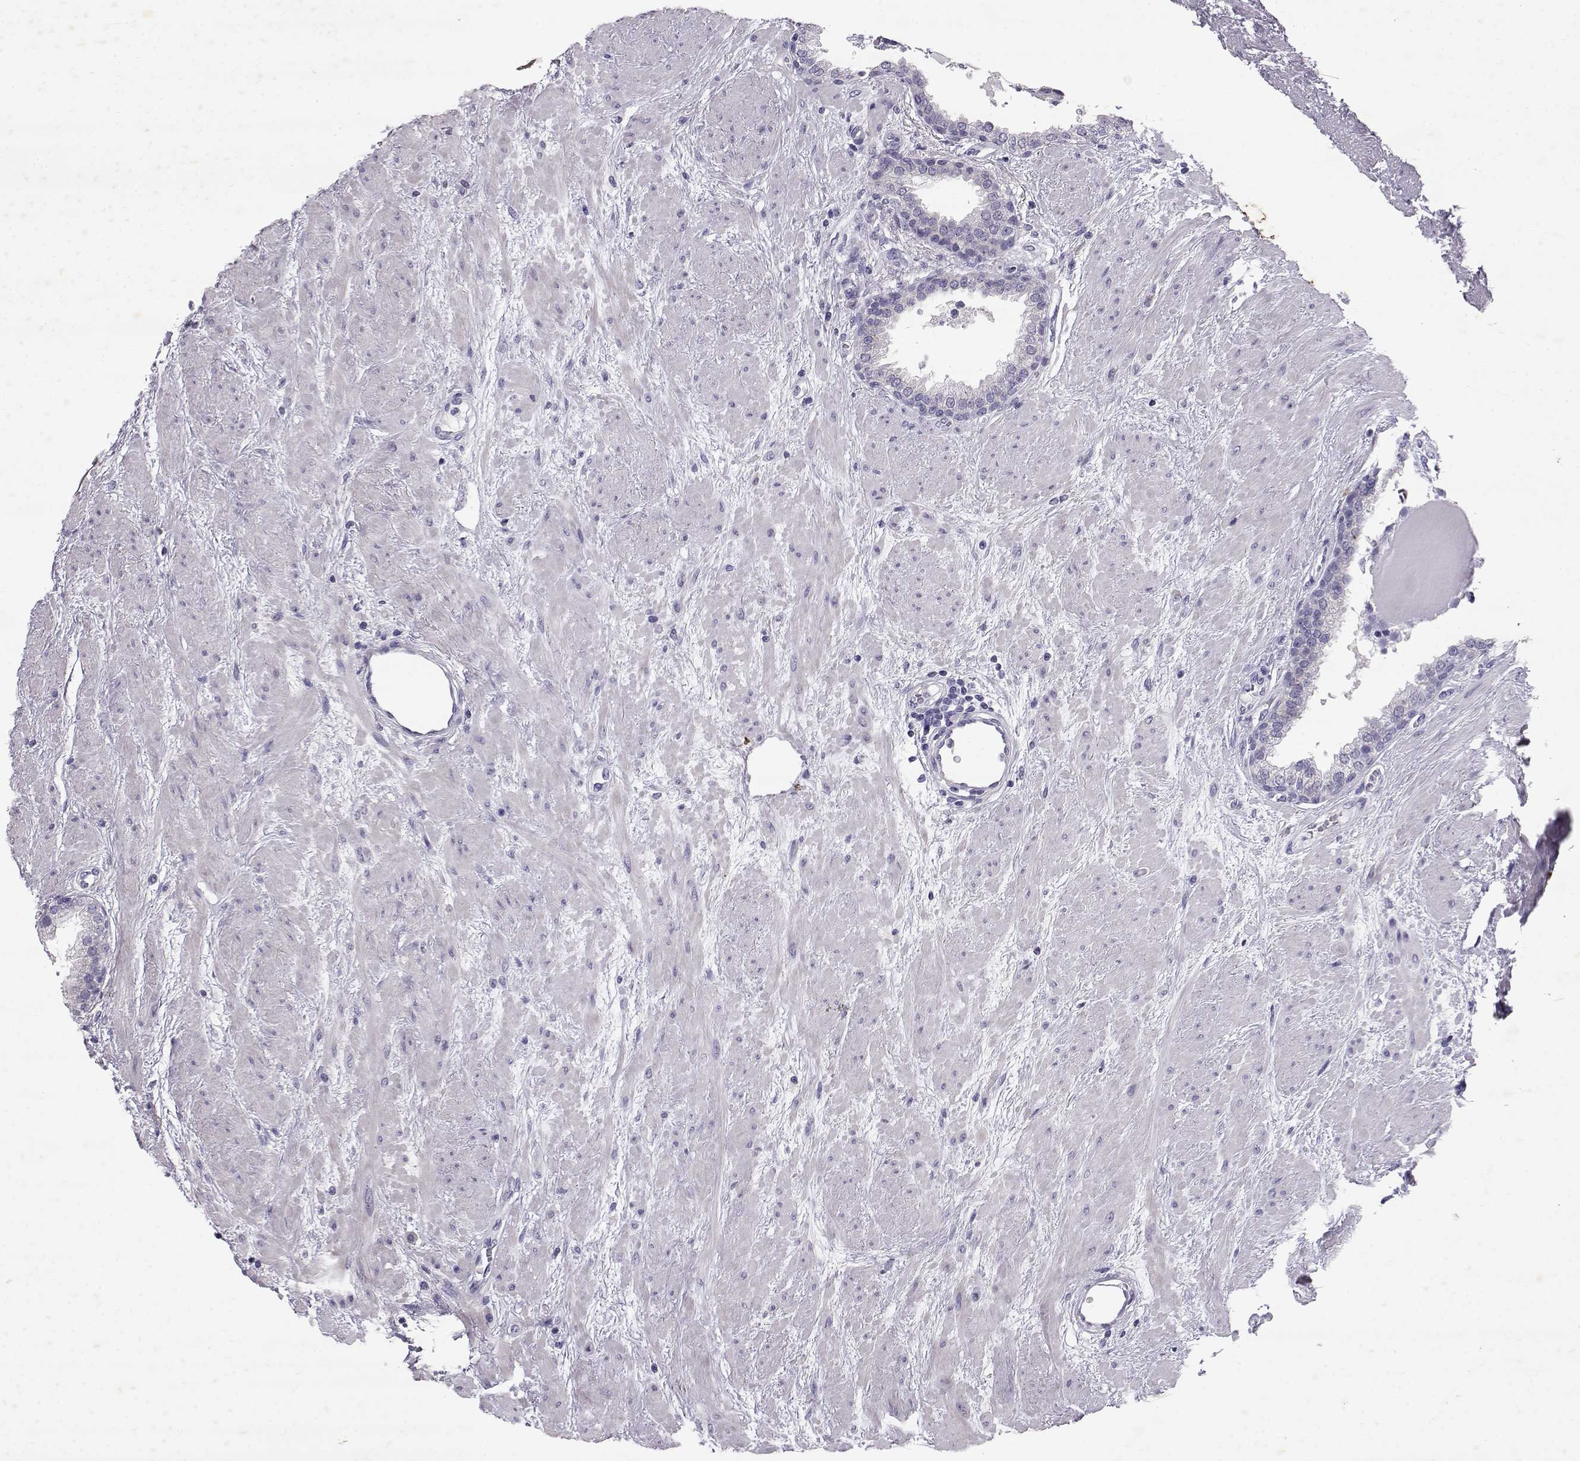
{"staining": {"intensity": "negative", "quantity": "none", "location": "none"}, "tissue": "prostate", "cell_type": "Glandular cells", "image_type": "normal", "snomed": [{"axis": "morphology", "description": "Normal tissue, NOS"}, {"axis": "topography", "description": "Prostate"}], "caption": "This is an IHC micrograph of normal prostate. There is no staining in glandular cells.", "gene": "RD3", "patient": {"sex": "male", "age": 51}}